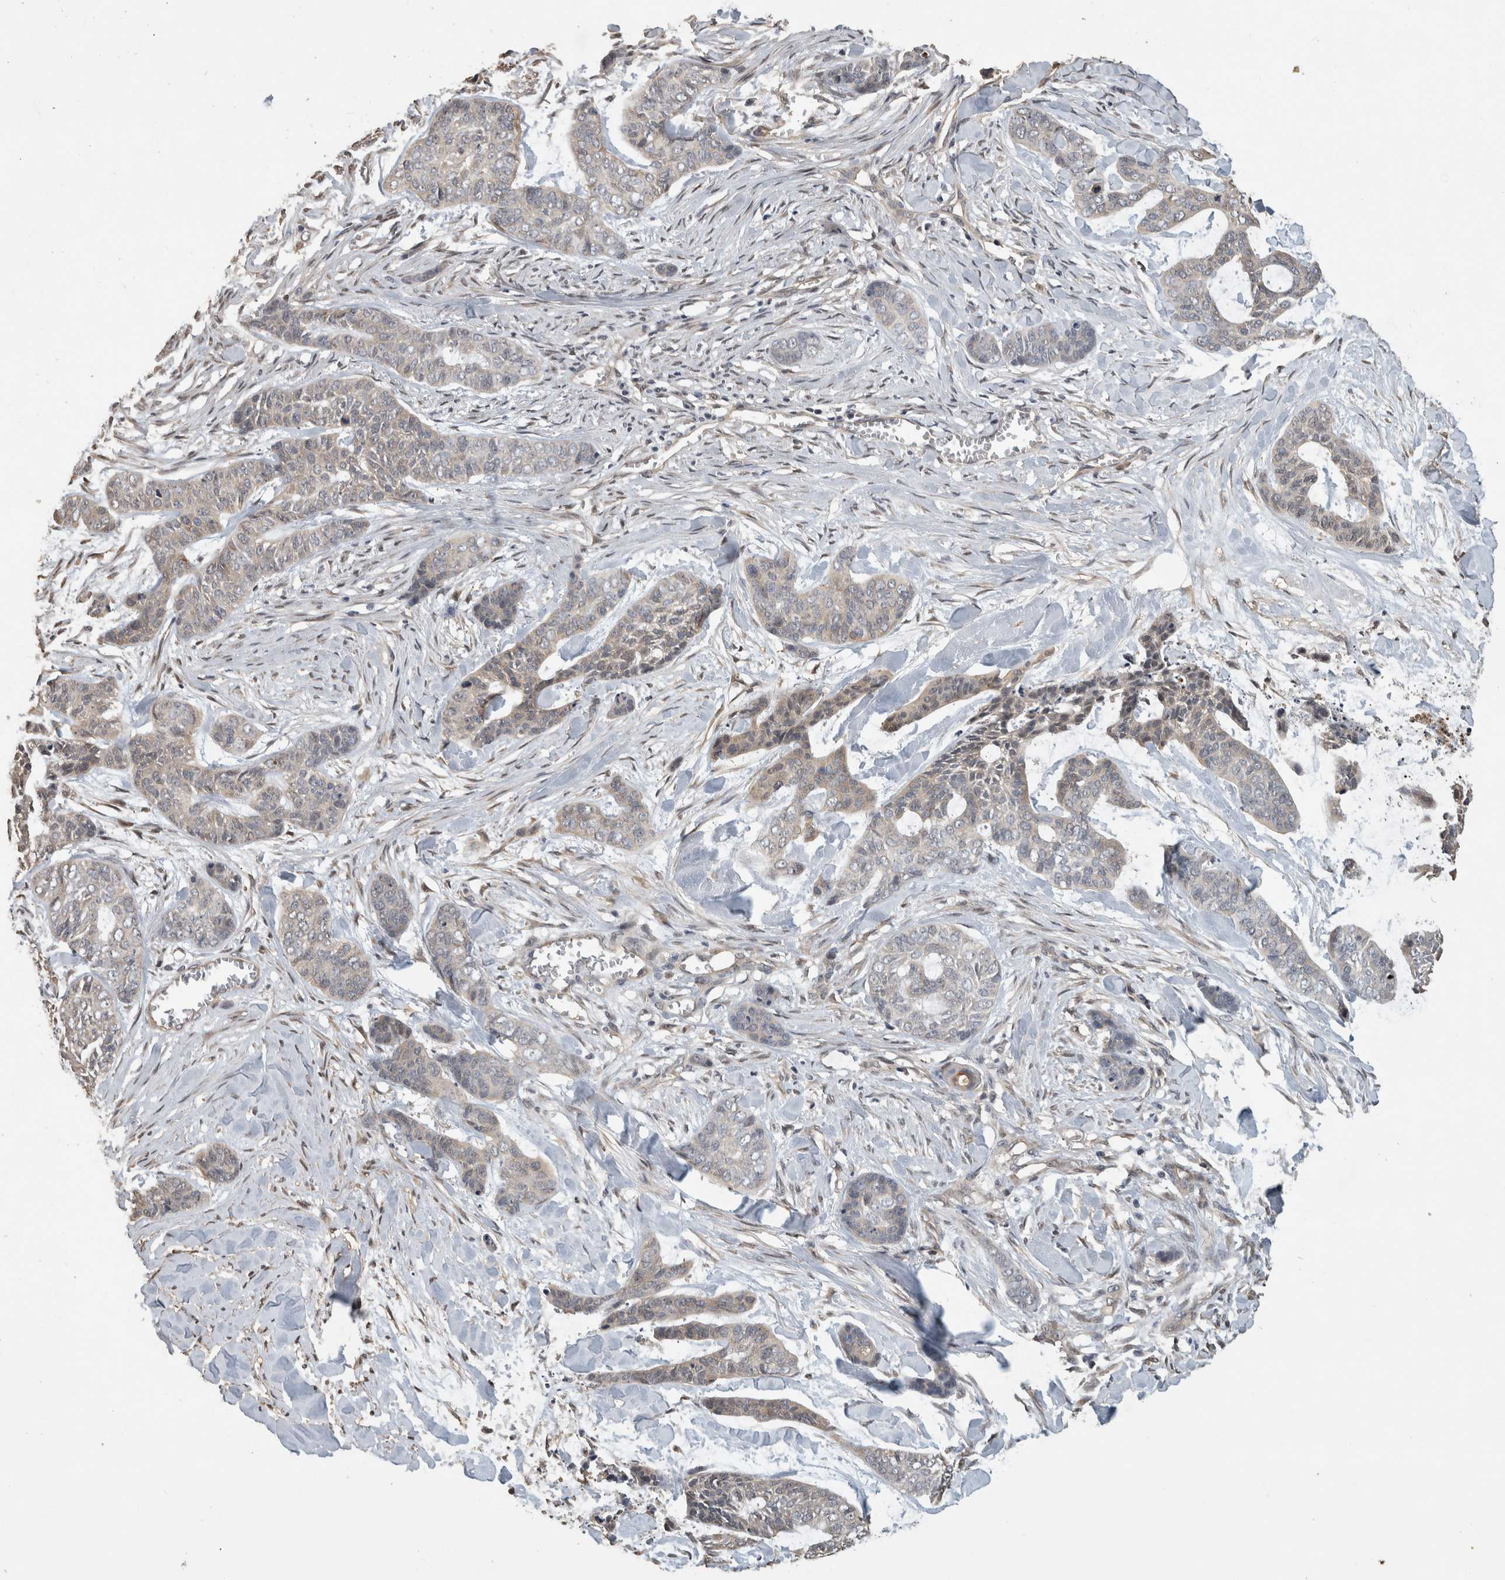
{"staining": {"intensity": "weak", "quantity": "<25%", "location": "cytoplasmic/membranous"}, "tissue": "skin cancer", "cell_type": "Tumor cells", "image_type": "cancer", "snomed": [{"axis": "morphology", "description": "Basal cell carcinoma"}, {"axis": "topography", "description": "Skin"}], "caption": "Immunohistochemistry (IHC) histopathology image of human skin cancer (basal cell carcinoma) stained for a protein (brown), which exhibits no staining in tumor cells. (IHC, brightfield microscopy, high magnification).", "gene": "RHPN1", "patient": {"sex": "female", "age": 64}}